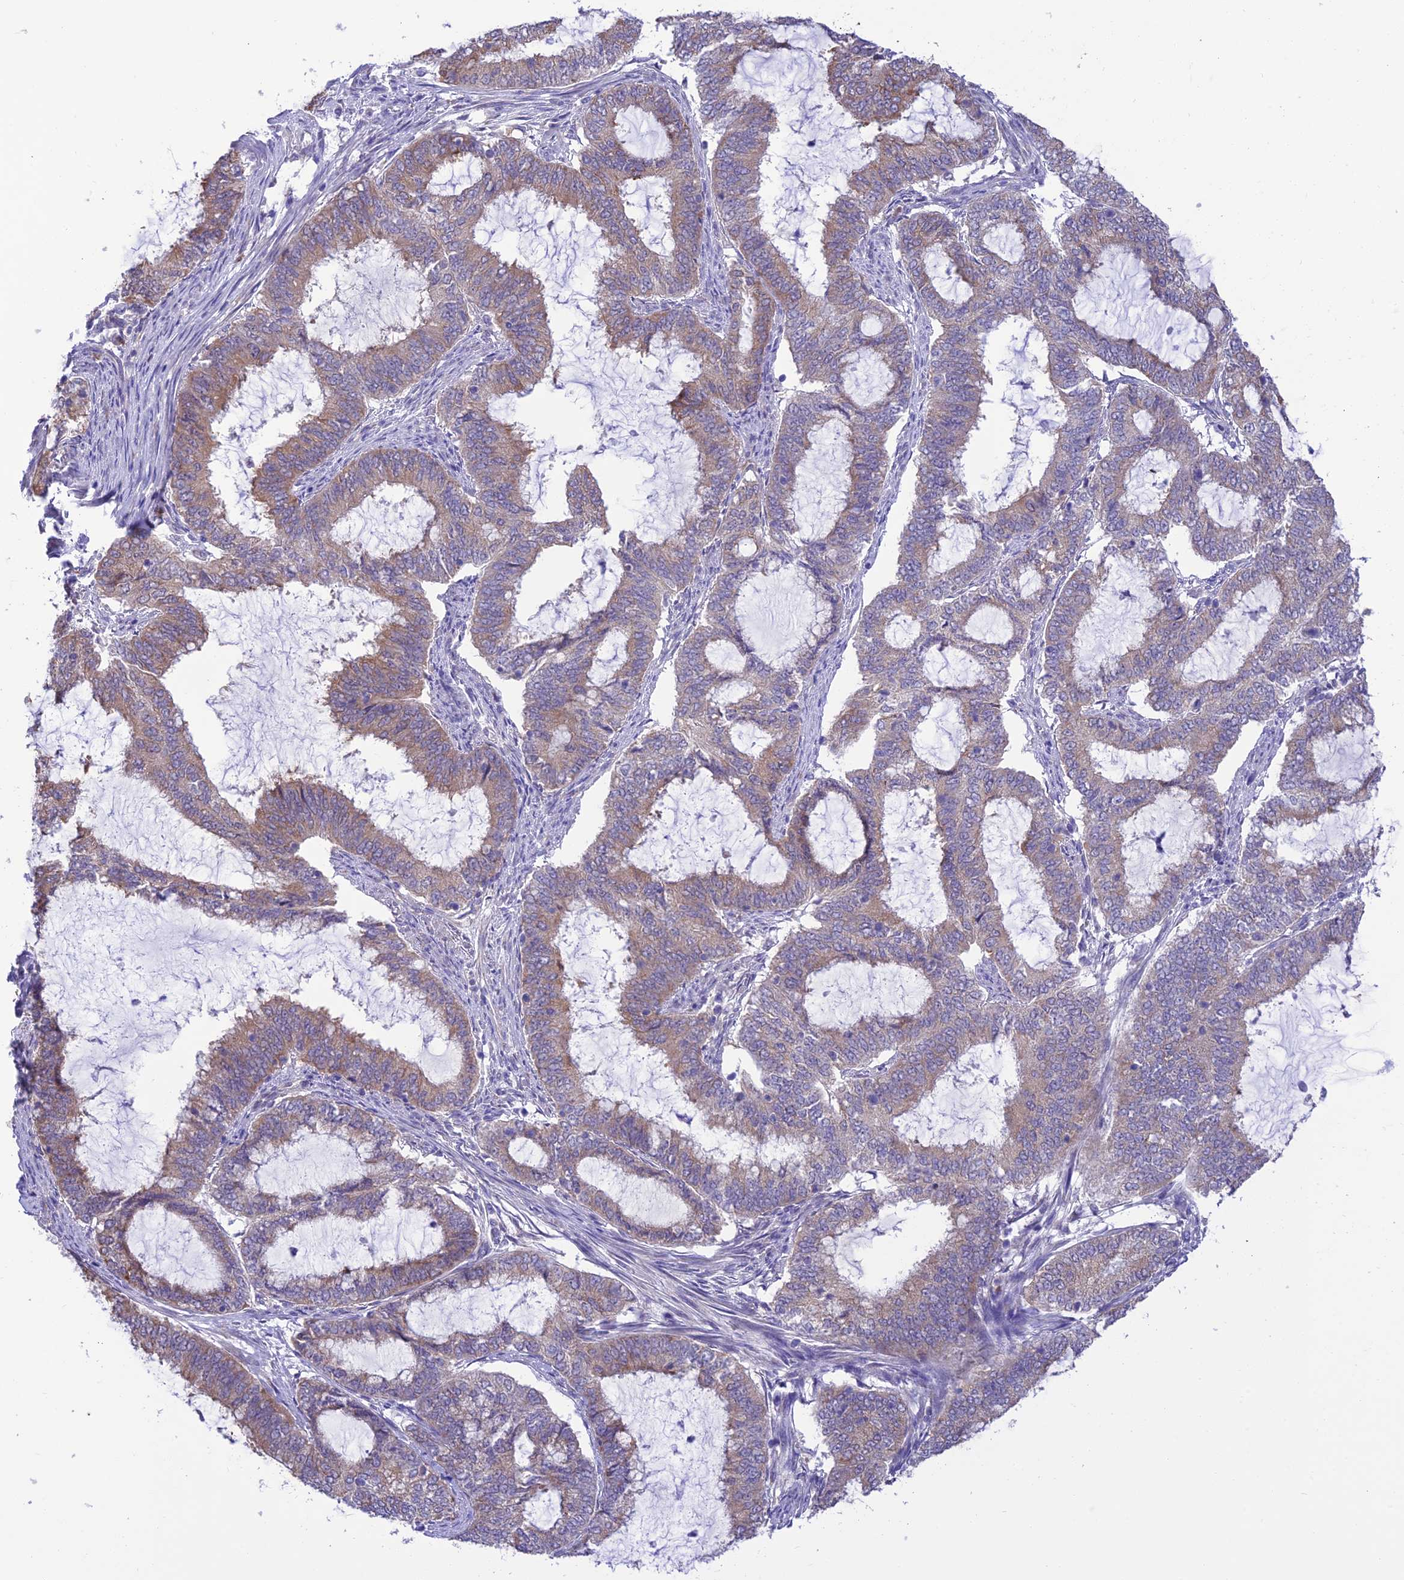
{"staining": {"intensity": "moderate", "quantity": "<25%", "location": "cytoplasmic/membranous"}, "tissue": "endometrial cancer", "cell_type": "Tumor cells", "image_type": "cancer", "snomed": [{"axis": "morphology", "description": "Adenocarcinoma, NOS"}, {"axis": "topography", "description": "Endometrium"}], "caption": "Endometrial cancer stained with DAB (3,3'-diaminobenzidine) immunohistochemistry exhibits low levels of moderate cytoplasmic/membranous staining in about <25% of tumor cells.", "gene": "RNF126", "patient": {"sex": "female", "age": 51}}